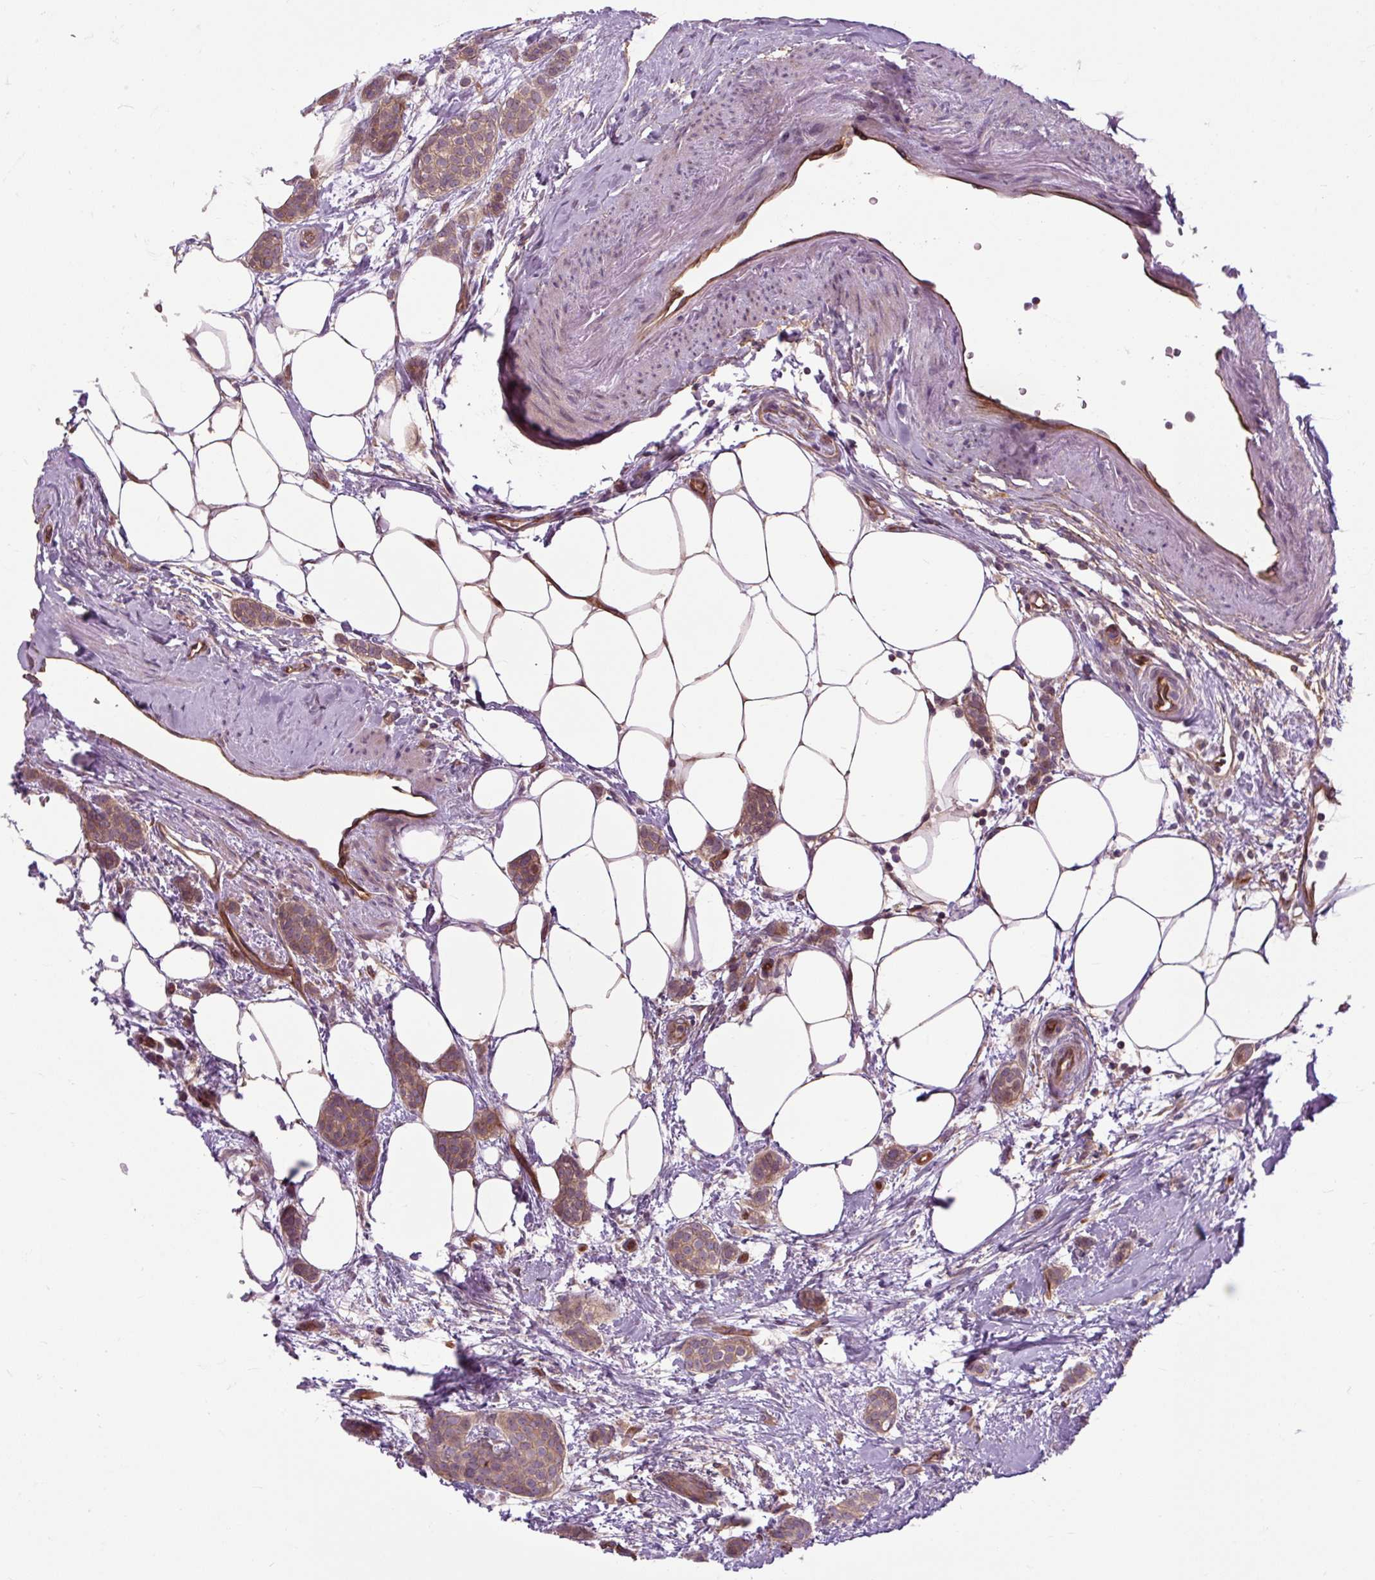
{"staining": {"intensity": "moderate", "quantity": ">75%", "location": "cytoplasmic/membranous"}, "tissue": "breast cancer", "cell_type": "Tumor cells", "image_type": "cancer", "snomed": [{"axis": "morphology", "description": "Duct carcinoma"}, {"axis": "topography", "description": "Breast"}], "caption": "An immunohistochemistry (IHC) image of neoplastic tissue is shown. Protein staining in brown labels moderate cytoplasmic/membranous positivity in breast cancer (intraductal carcinoma) within tumor cells.", "gene": "CCDC93", "patient": {"sex": "female", "age": 72}}